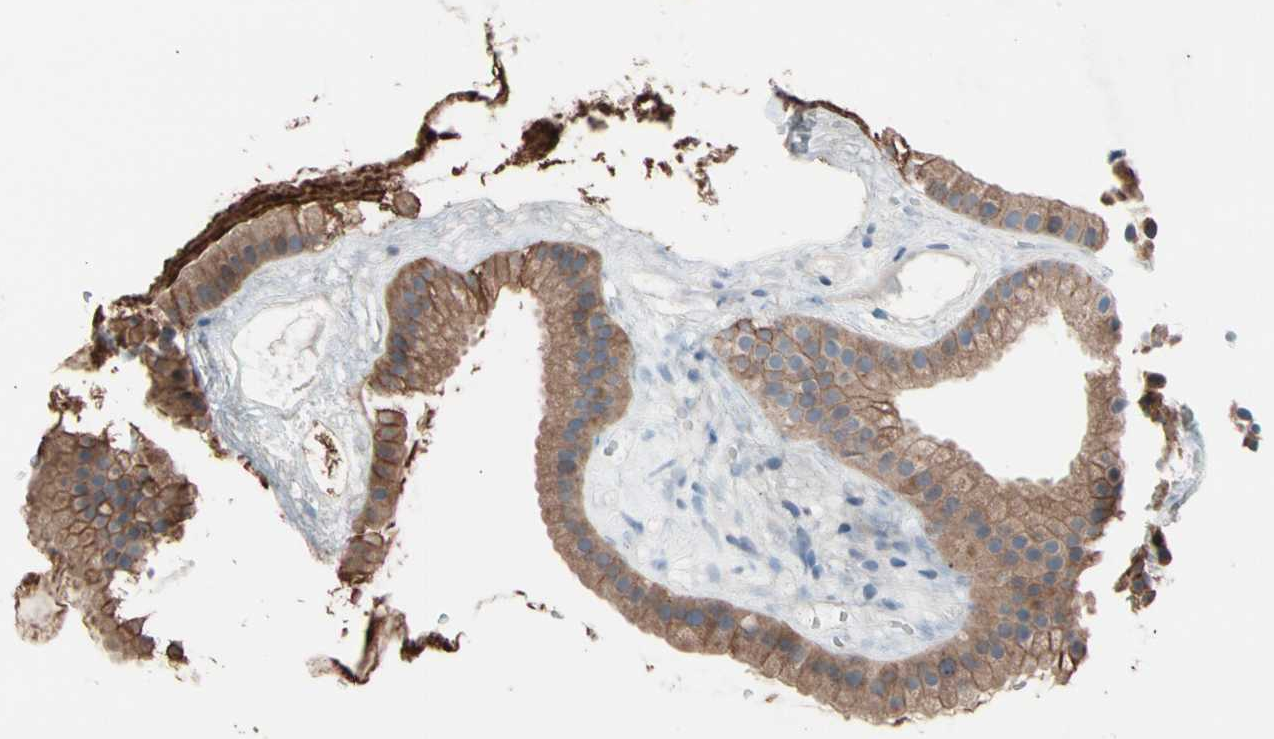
{"staining": {"intensity": "moderate", "quantity": ">75%", "location": "cytoplasmic/membranous"}, "tissue": "gallbladder", "cell_type": "Glandular cells", "image_type": "normal", "snomed": [{"axis": "morphology", "description": "Normal tissue, NOS"}, {"axis": "topography", "description": "Gallbladder"}], "caption": "This histopathology image reveals IHC staining of unremarkable human gallbladder, with medium moderate cytoplasmic/membranous positivity in about >75% of glandular cells.", "gene": "CASQ1", "patient": {"sex": "female", "age": 64}}